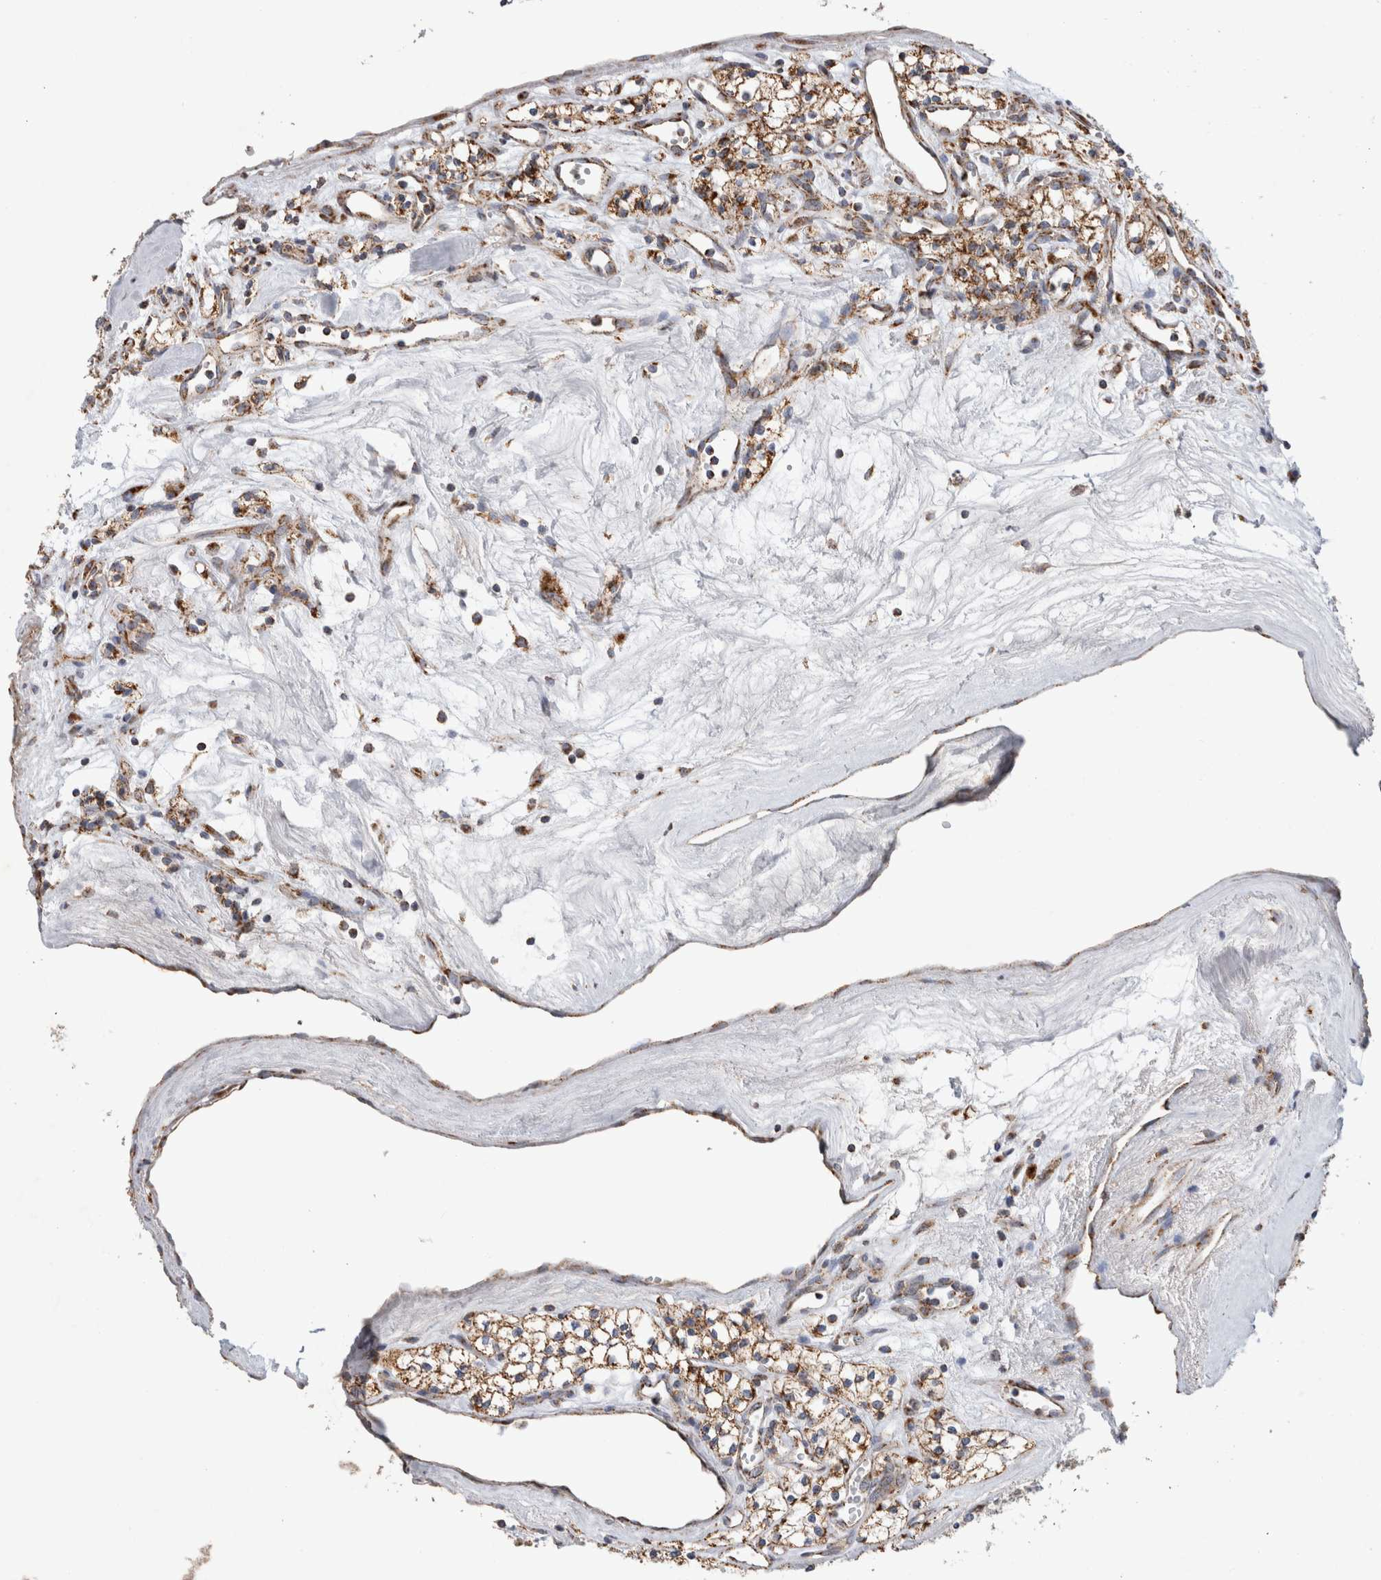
{"staining": {"intensity": "moderate", "quantity": "<25%", "location": "cytoplasmic/membranous"}, "tissue": "renal cancer", "cell_type": "Tumor cells", "image_type": "cancer", "snomed": [{"axis": "morphology", "description": "Adenocarcinoma, NOS"}, {"axis": "topography", "description": "Kidney"}], "caption": "Renal cancer (adenocarcinoma) stained with a brown dye shows moderate cytoplasmic/membranous positive positivity in about <25% of tumor cells.", "gene": "IARS2", "patient": {"sex": "male", "age": 59}}